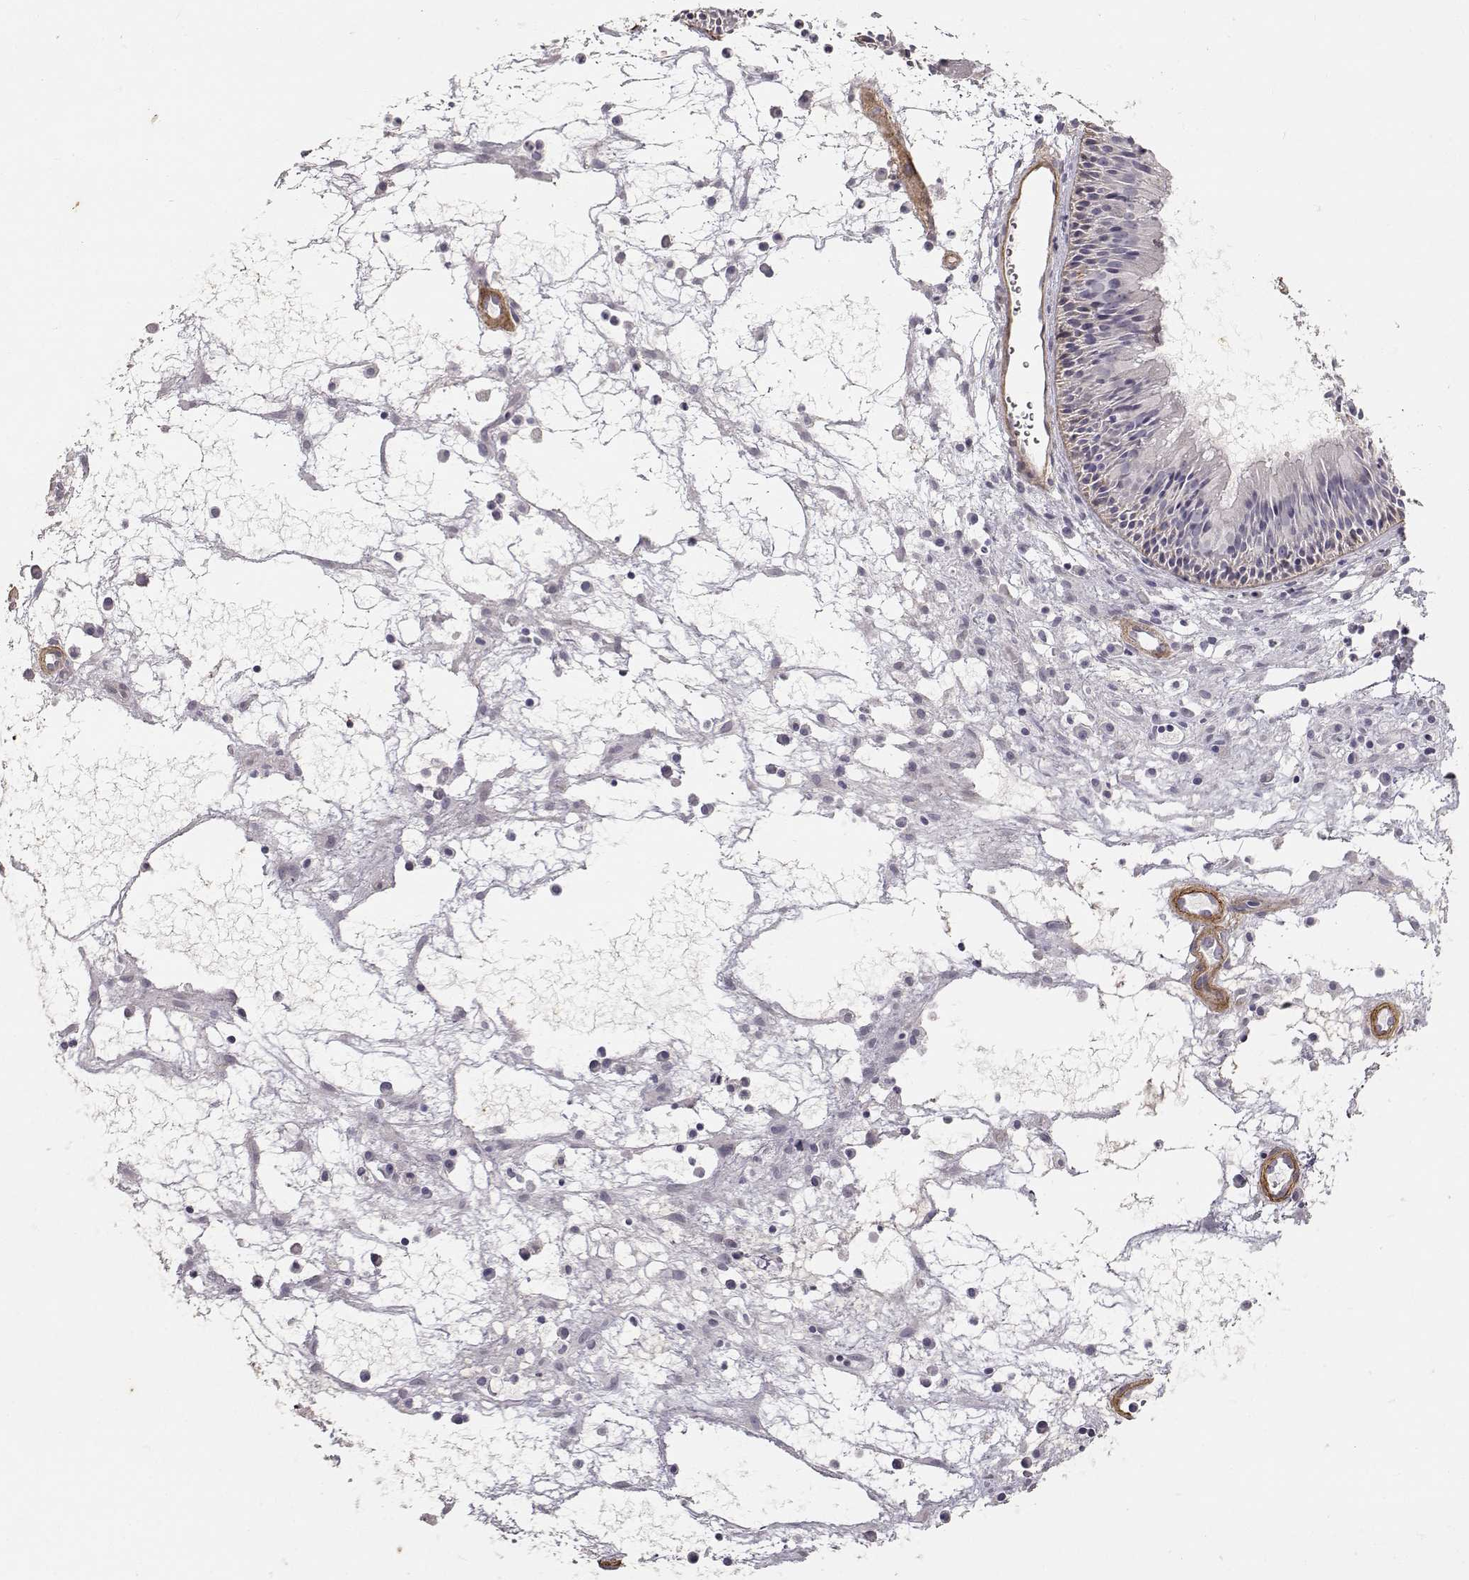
{"staining": {"intensity": "negative", "quantity": "none", "location": "none"}, "tissue": "nasopharynx", "cell_type": "Respiratory epithelial cells", "image_type": "normal", "snomed": [{"axis": "morphology", "description": "Normal tissue, NOS"}, {"axis": "topography", "description": "Nasopharynx"}], "caption": "Immunohistochemistry (IHC) image of benign human nasopharynx stained for a protein (brown), which shows no positivity in respiratory epithelial cells. (DAB (3,3'-diaminobenzidine) immunohistochemistry (IHC) visualized using brightfield microscopy, high magnification).", "gene": "LAMA5", "patient": {"sex": "male", "age": 31}}